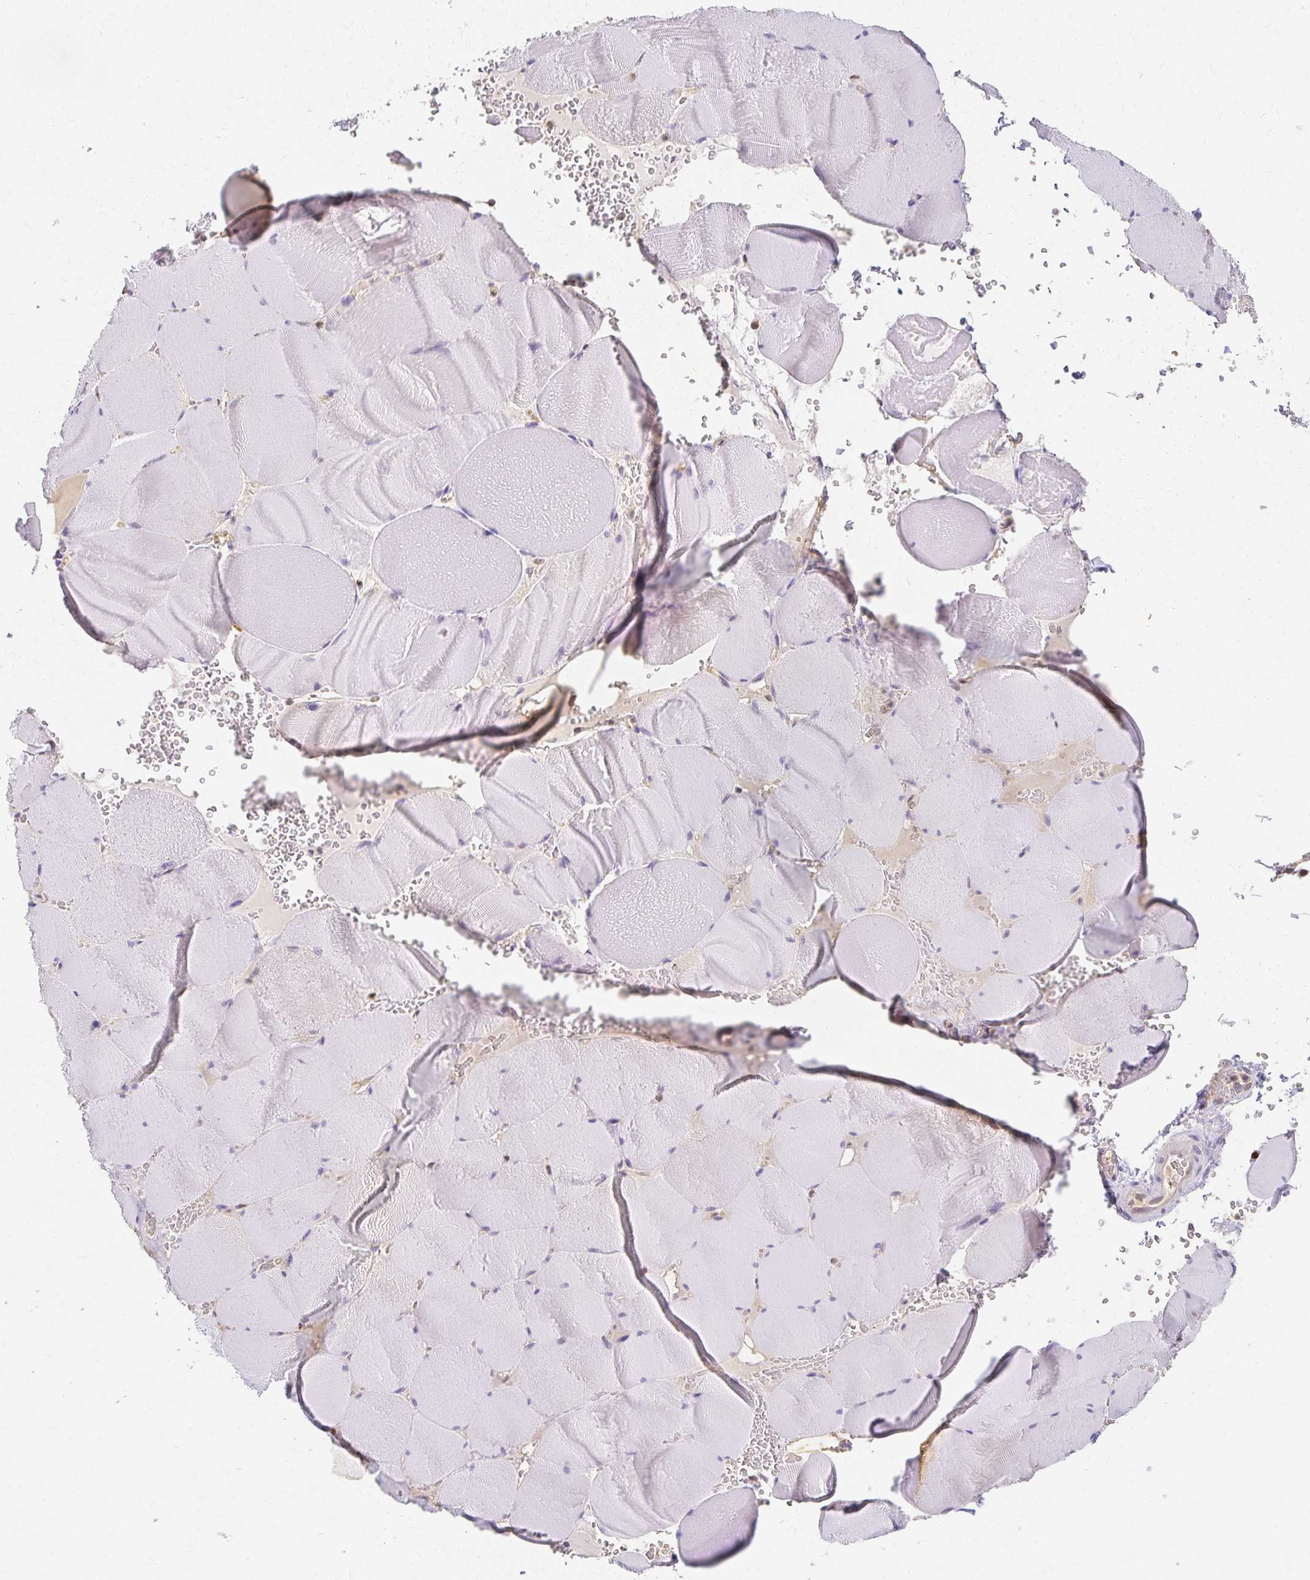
{"staining": {"intensity": "negative", "quantity": "none", "location": "none"}, "tissue": "skeletal muscle", "cell_type": "Myocytes", "image_type": "normal", "snomed": [{"axis": "morphology", "description": "Normal tissue, NOS"}, {"axis": "topography", "description": "Skeletal muscle"}, {"axis": "topography", "description": "Head-Neck"}], "caption": "Immunohistochemistry (IHC) image of unremarkable human skeletal muscle stained for a protein (brown), which displays no positivity in myocytes.", "gene": "AZGP1", "patient": {"sex": "male", "age": 66}}